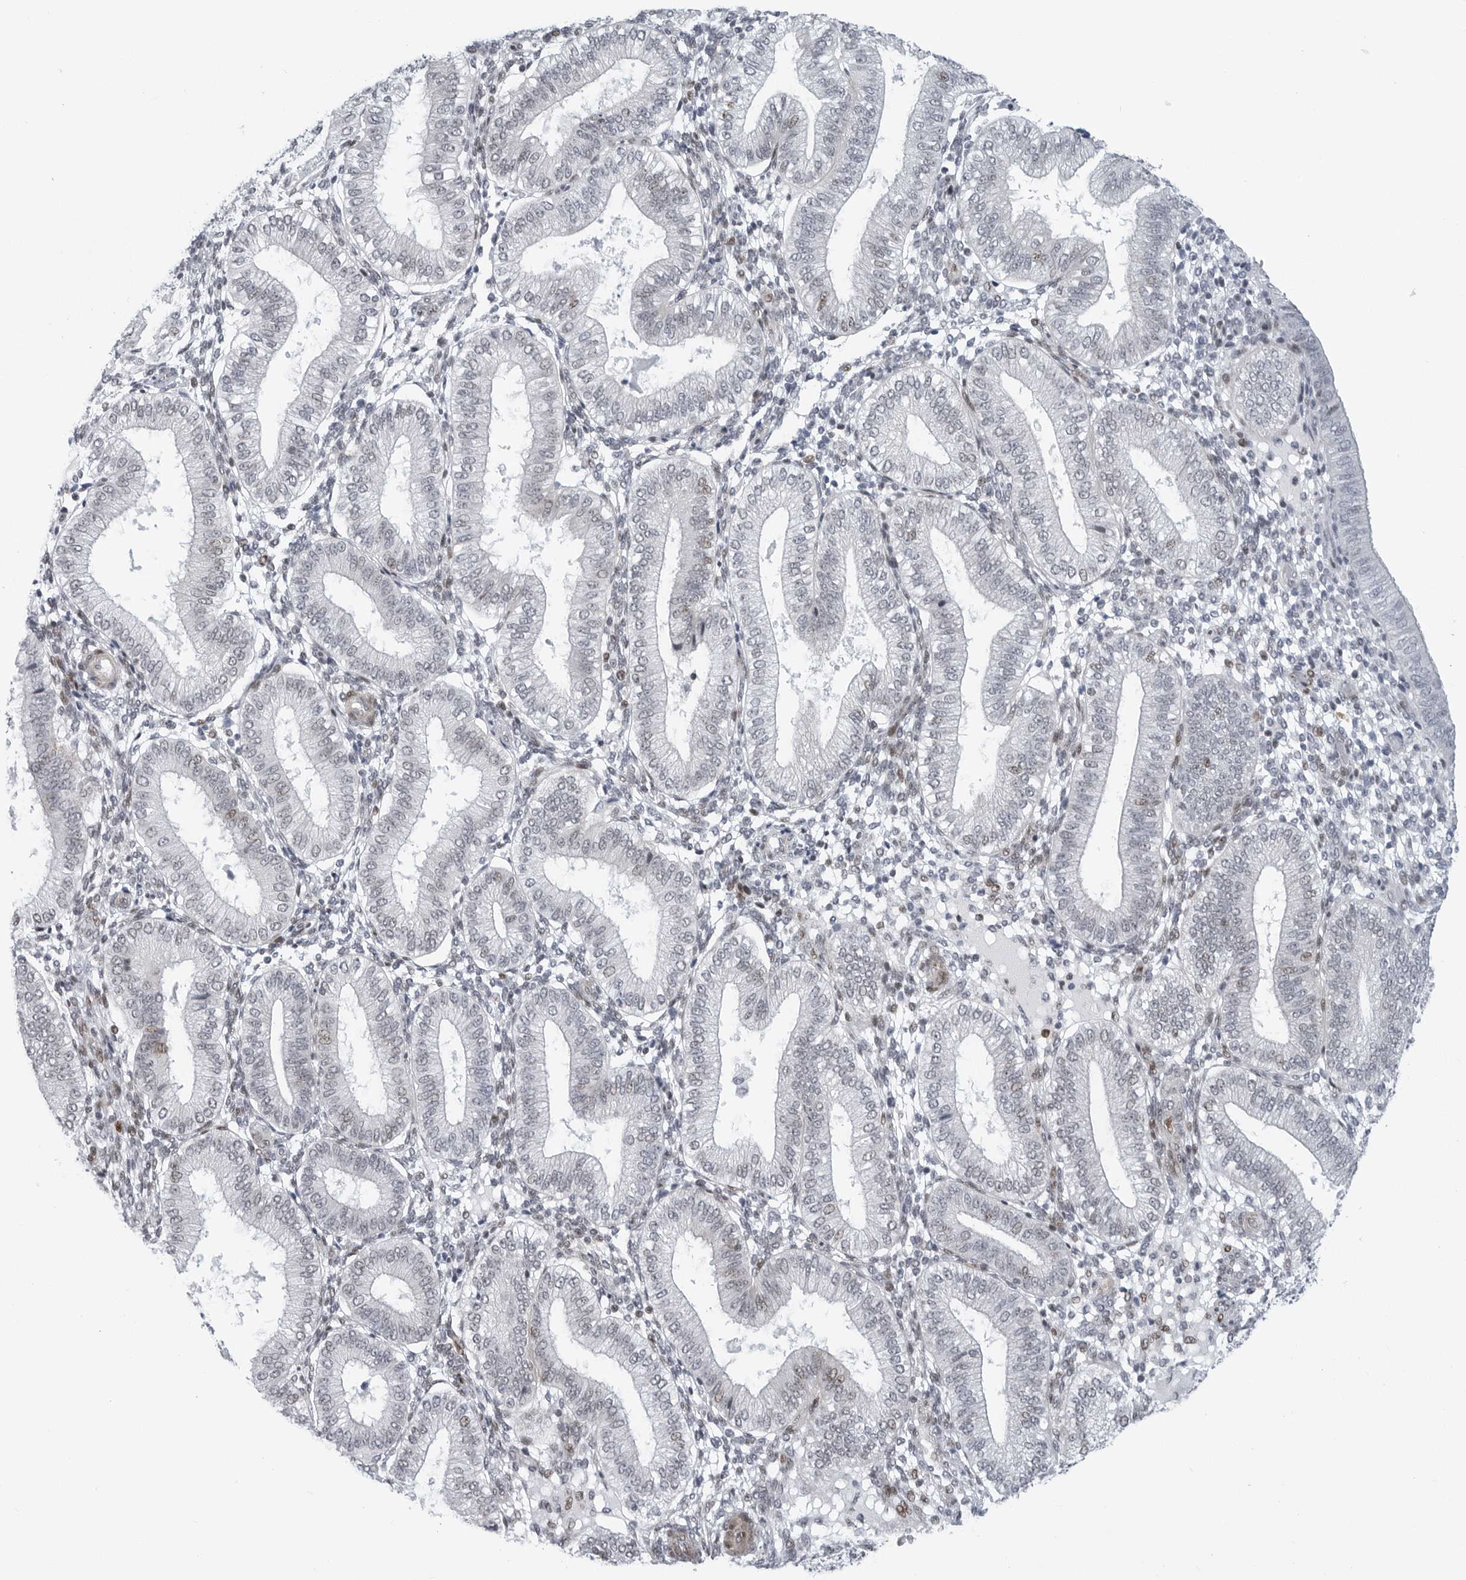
{"staining": {"intensity": "negative", "quantity": "none", "location": "none"}, "tissue": "endometrium", "cell_type": "Cells in endometrial stroma", "image_type": "normal", "snomed": [{"axis": "morphology", "description": "Normal tissue, NOS"}, {"axis": "topography", "description": "Endometrium"}], "caption": "IHC of unremarkable endometrium shows no expression in cells in endometrial stroma.", "gene": "FAM135B", "patient": {"sex": "female", "age": 39}}